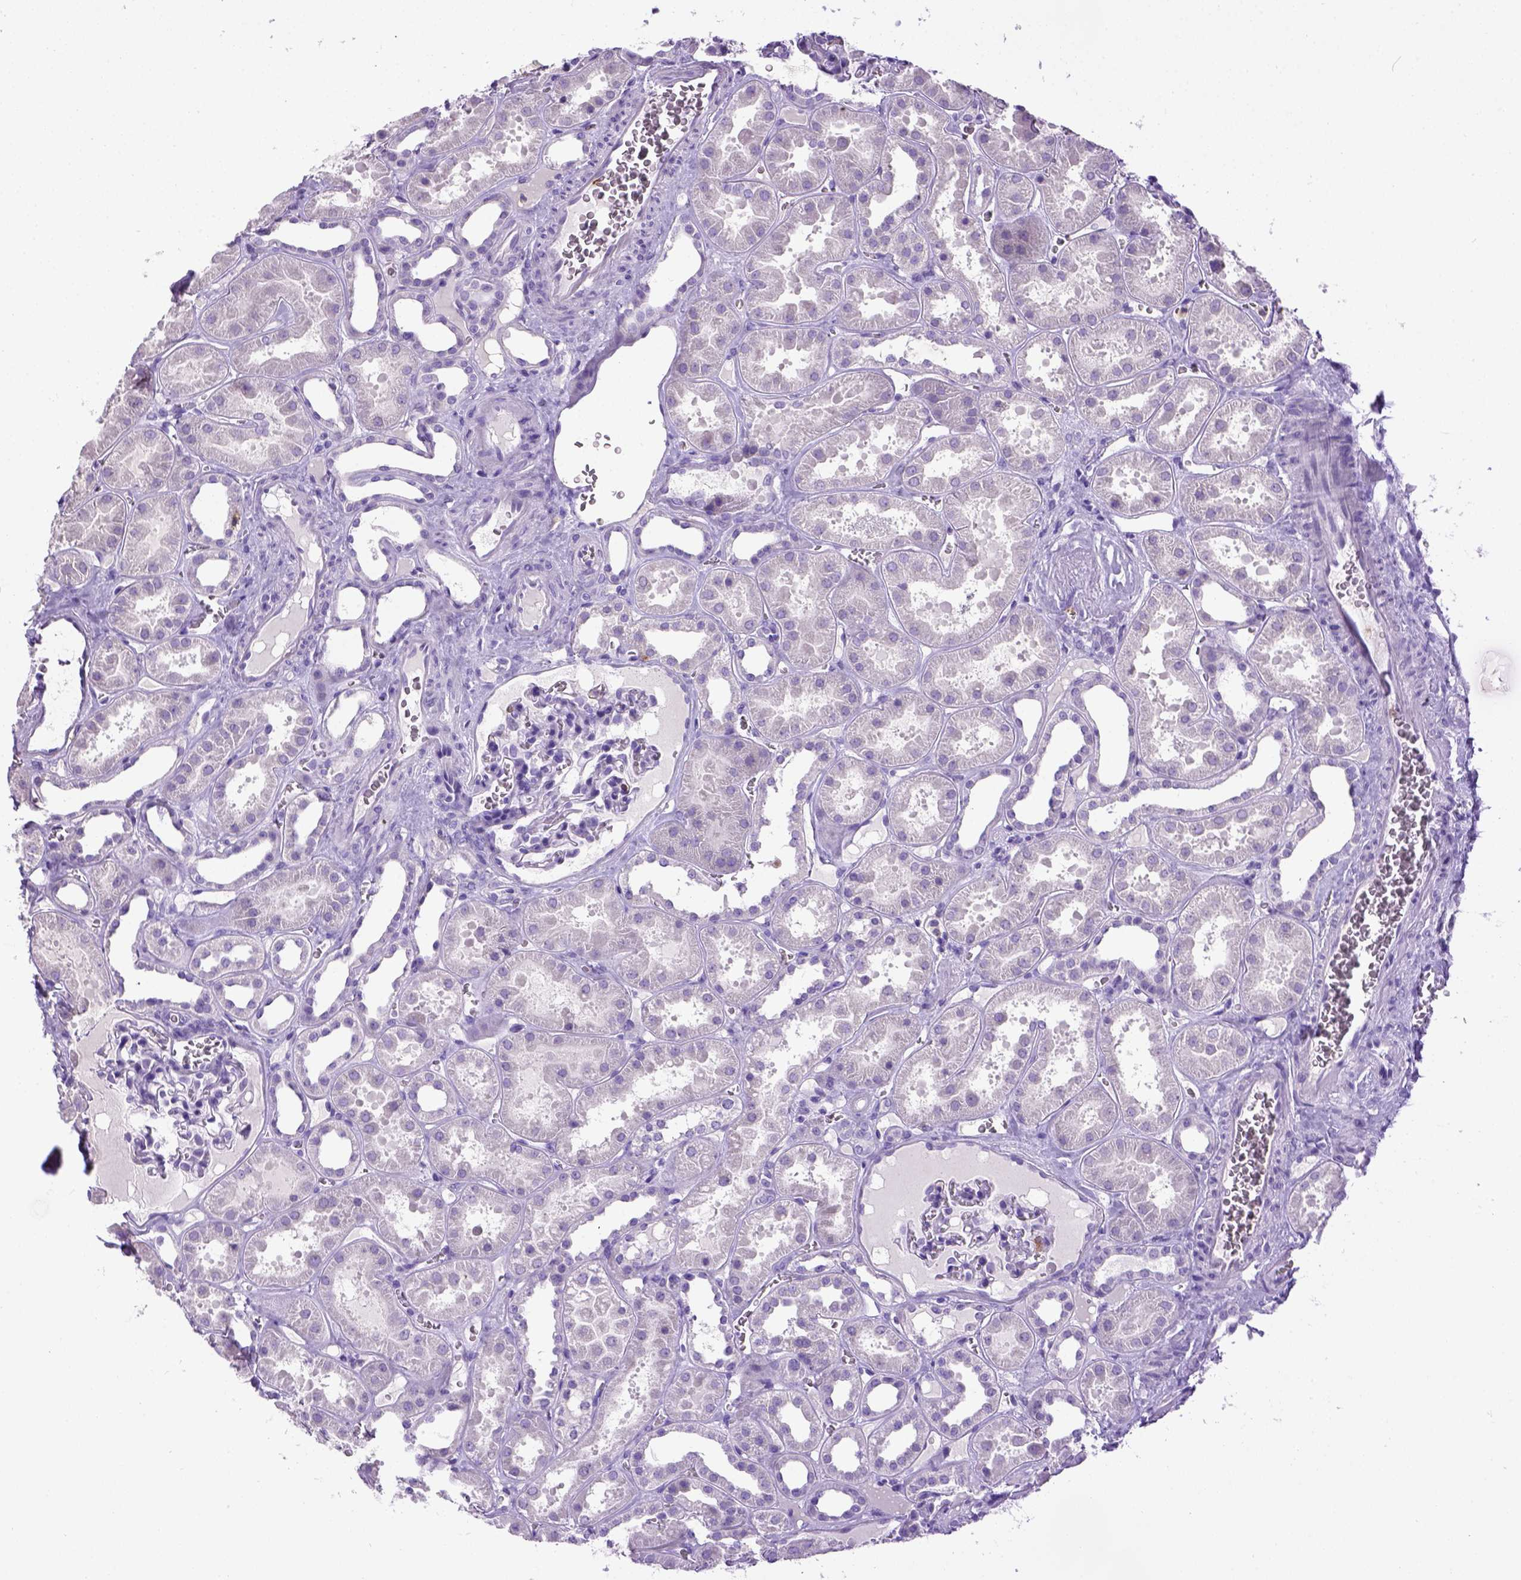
{"staining": {"intensity": "negative", "quantity": "none", "location": "none"}, "tissue": "kidney", "cell_type": "Cells in glomeruli", "image_type": "normal", "snomed": [{"axis": "morphology", "description": "Normal tissue, NOS"}, {"axis": "topography", "description": "Kidney"}], "caption": "IHC micrograph of normal kidney stained for a protein (brown), which displays no positivity in cells in glomeruli.", "gene": "ITGAX", "patient": {"sex": "female", "age": 41}}